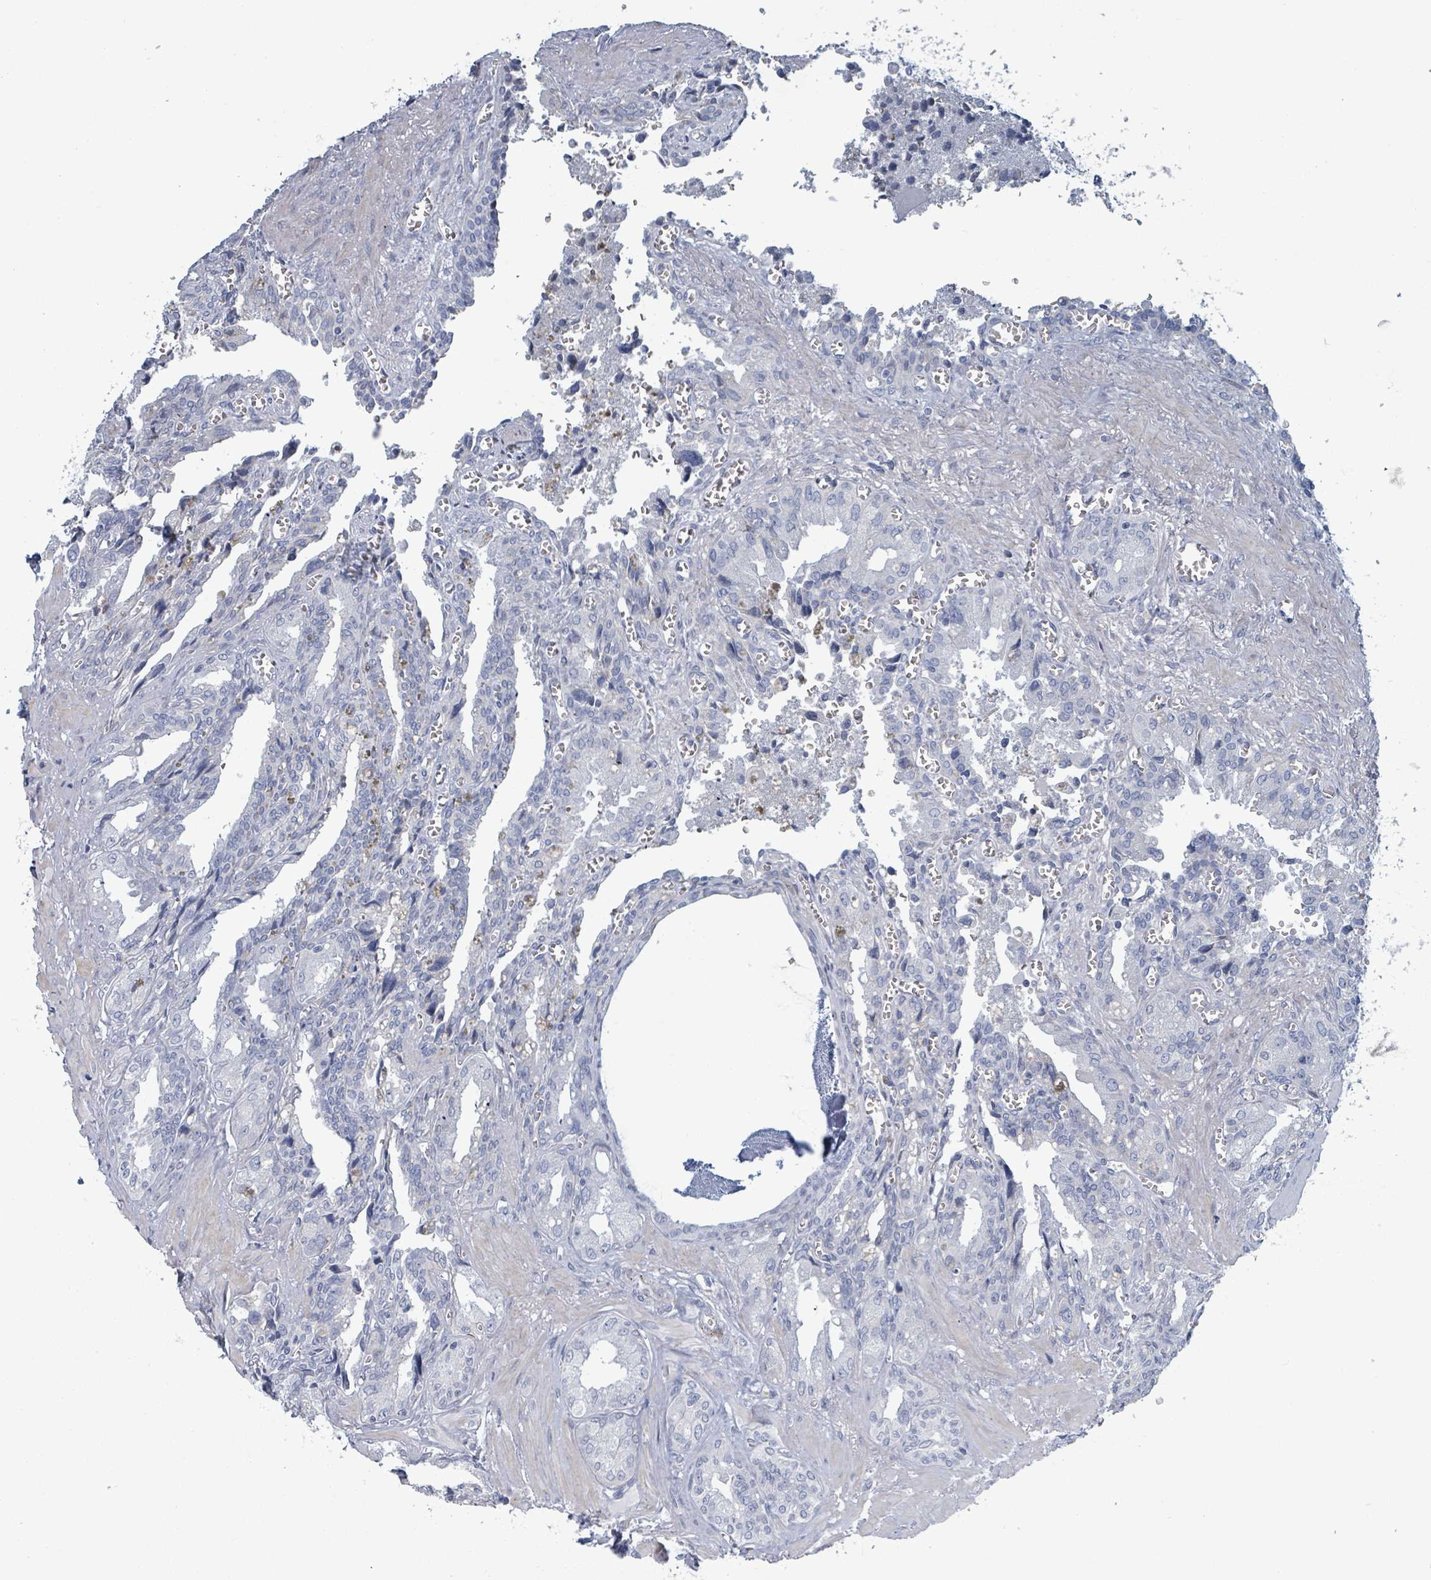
{"staining": {"intensity": "negative", "quantity": "none", "location": "none"}, "tissue": "seminal vesicle", "cell_type": "Glandular cells", "image_type": "normal", "snomed": [{"axis": "morphology", "description": "Normal tissue, NOS"}, {"axis": "topography", "description": "Seminal veicle"}], "caption": "A high-resolution micrograph shows immunohistochemistry (IHC) staining of normal seminal vesicle, which shows no significant positivity in glandular cells. The staining is performed using DAB brown chromogen with nuclei counter-stained in using hematoxylin.", "gene": "RAB33B", "patient": {"sex": "male", "age": 67}}